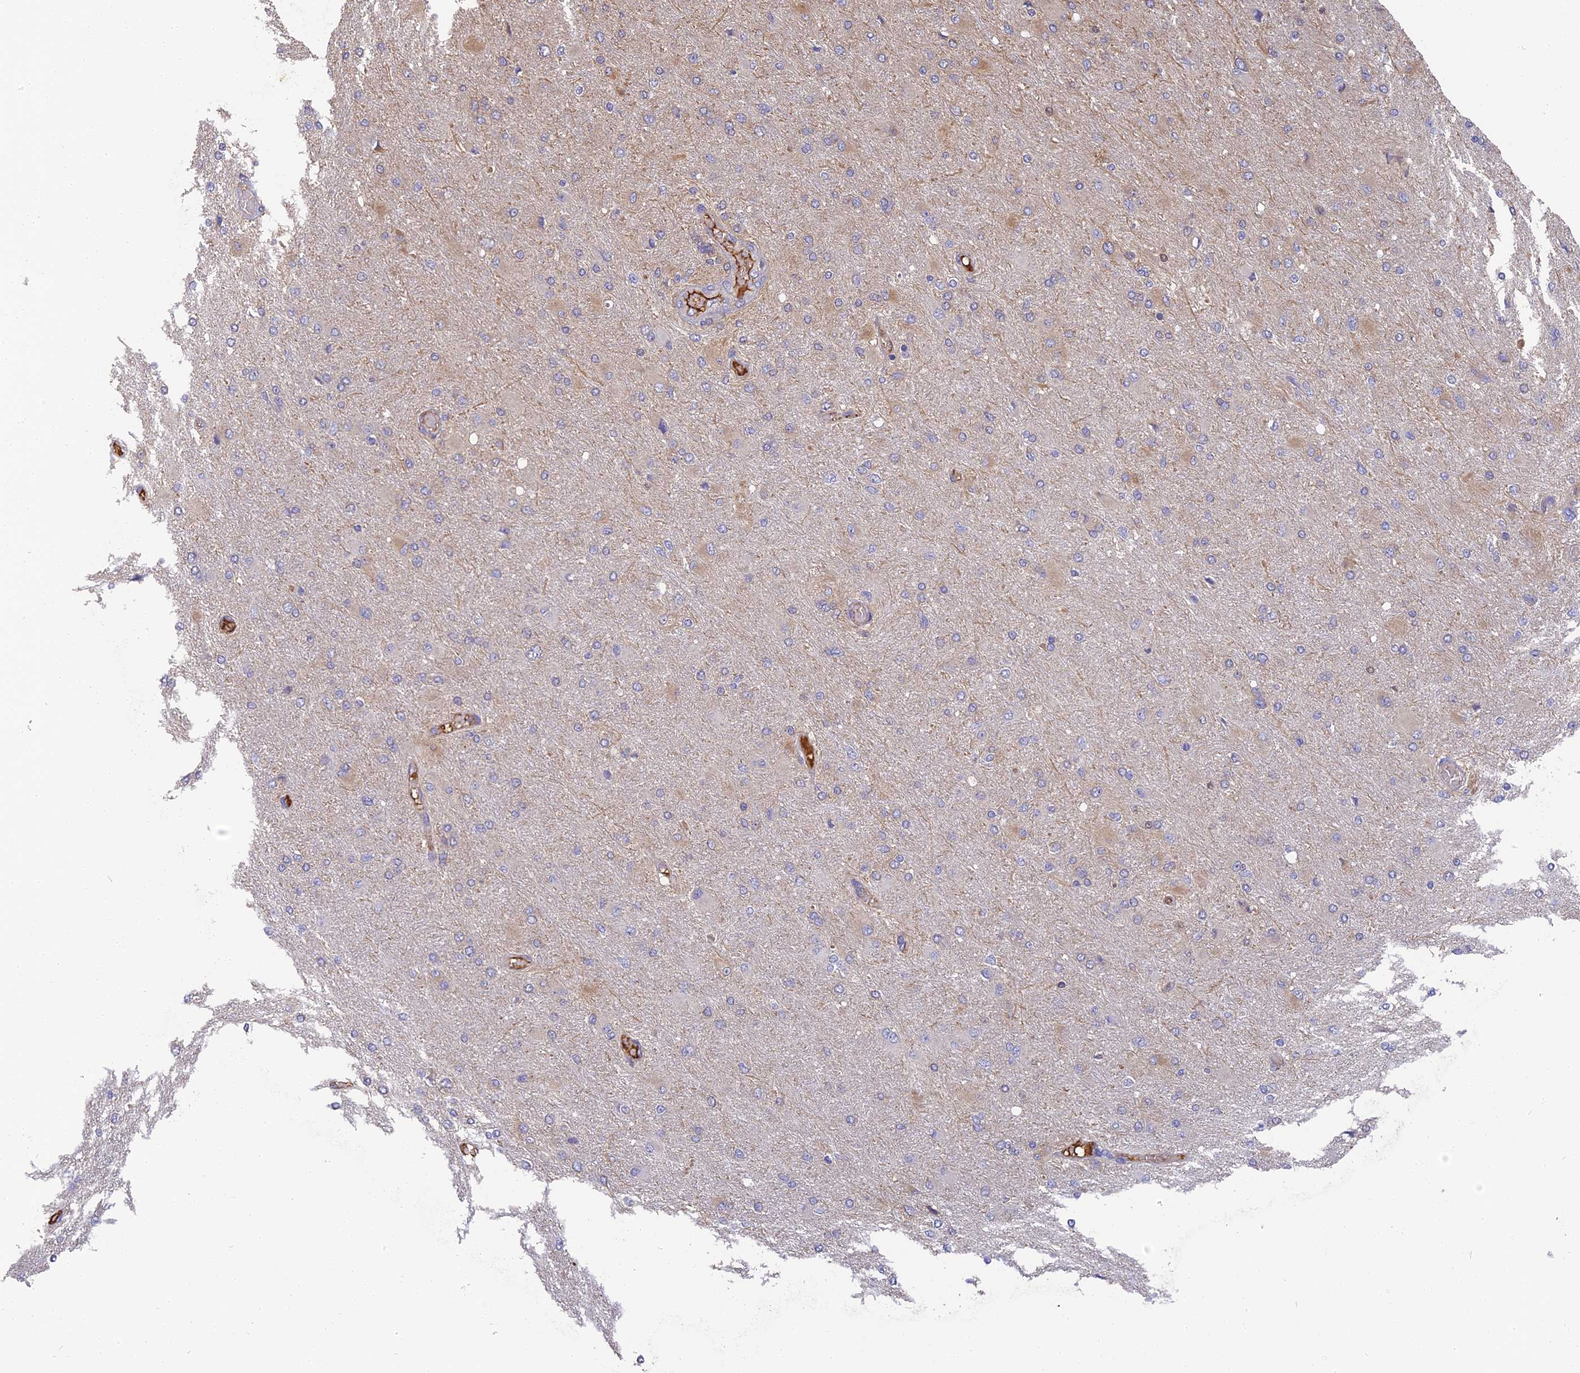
{"staining": {"intensity": "negative", "quantity": "none", "location": "none"}, "tissue": "glioma", "cell_type": "Tumor cells", "image_type": "cancer", "snomed": [{"axis": "morphology", "description": "Glioma, malignant, High grade"}, {"axis": "topography", "description": "Cerebral cortex"}], "caption": "Glioma stained for a protein using IHC exhibits no expression tumor cells.", "gene": "ERMAP", "patient": {"sex": "female", "age": 36}}